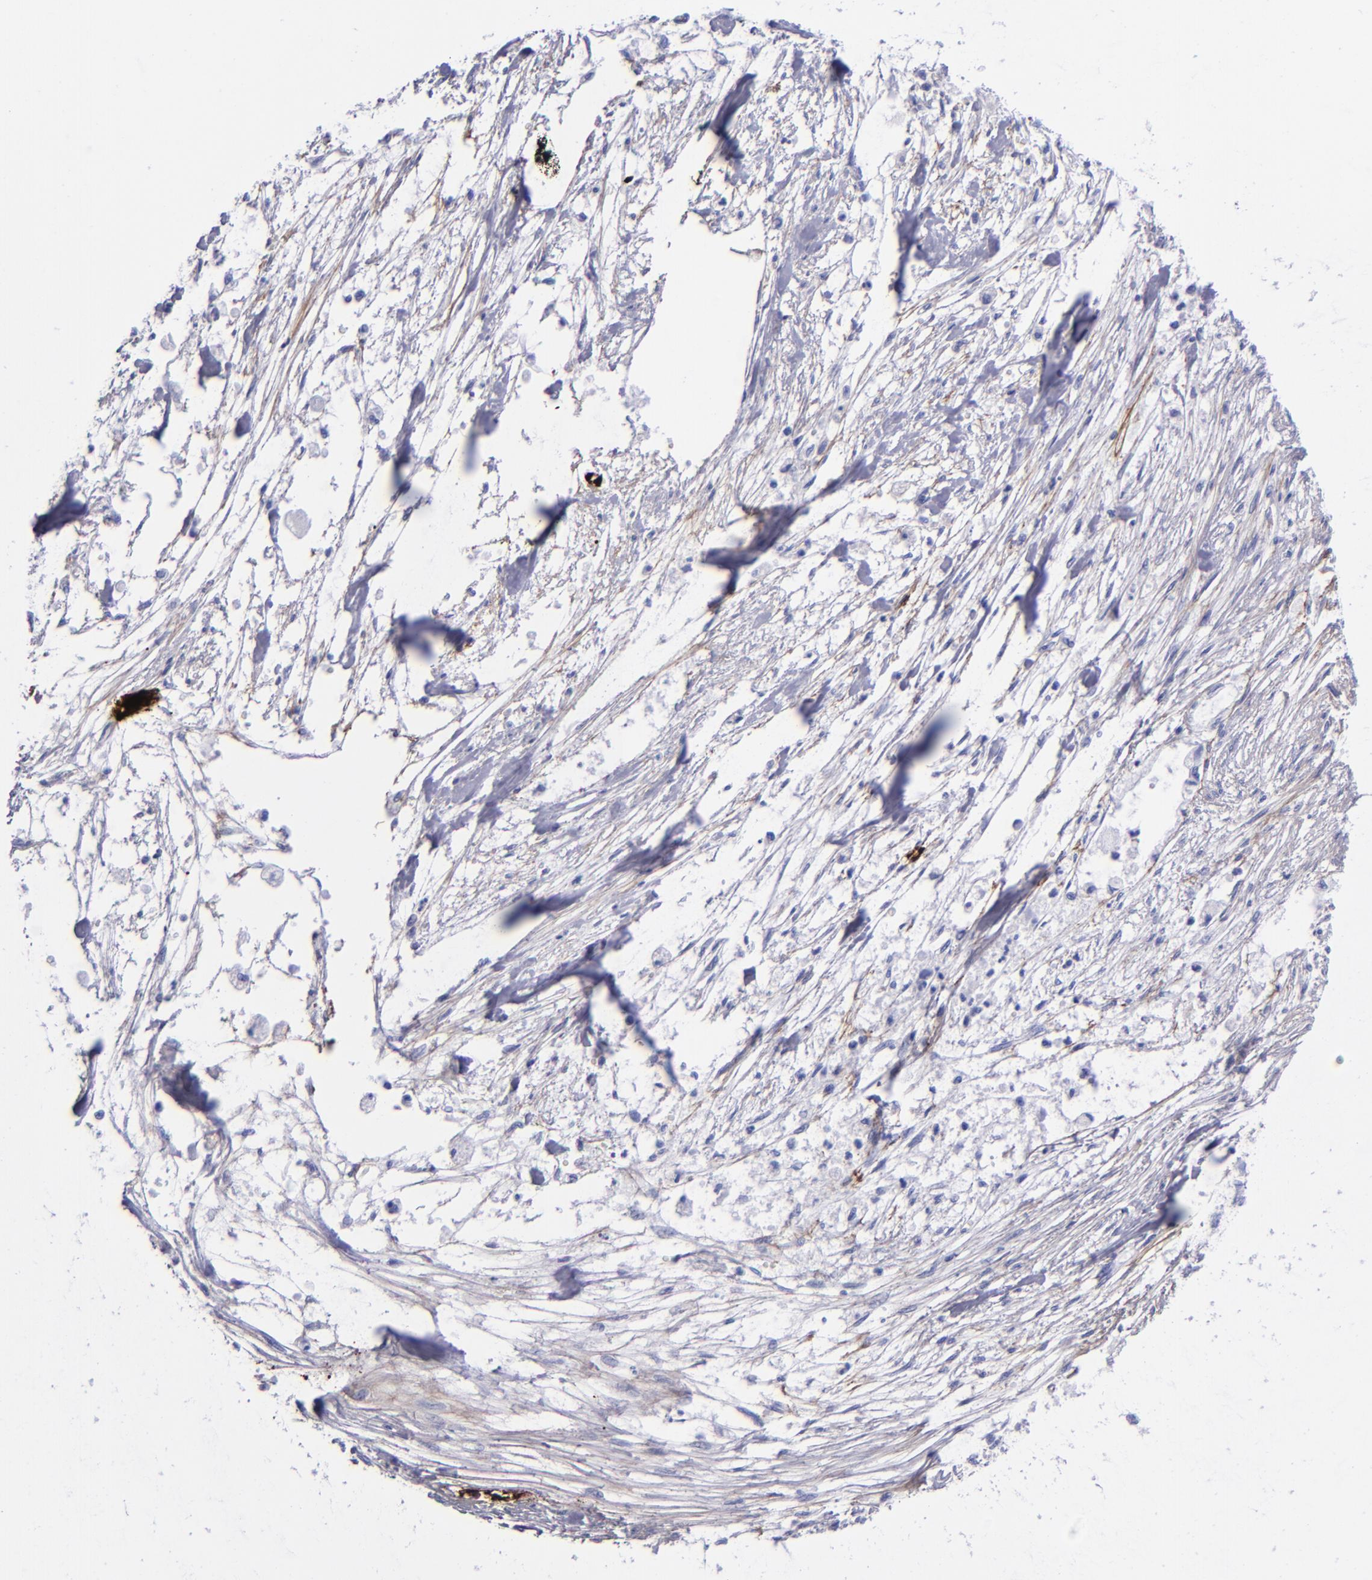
{"staining": {"intensity": "negative", "quantity": "none", "location": "none"}, "tissue": "pancreatic cancer", "cell_type": "Tumor cells", "image_type": "cancer", "snomed": [{"axis": "morphology", "description": "Adenocarcinoma, NOS"}, {"axis": "topography", "description": "Pancreas"}], "caption": "DAB immunohistochemical staining of human pancreatic cancer (adenocarcinoma) reveals no significant staining in tumor cells.", "gene": "EFCAB13", "patient": {"sex": "male", "age": 79}}